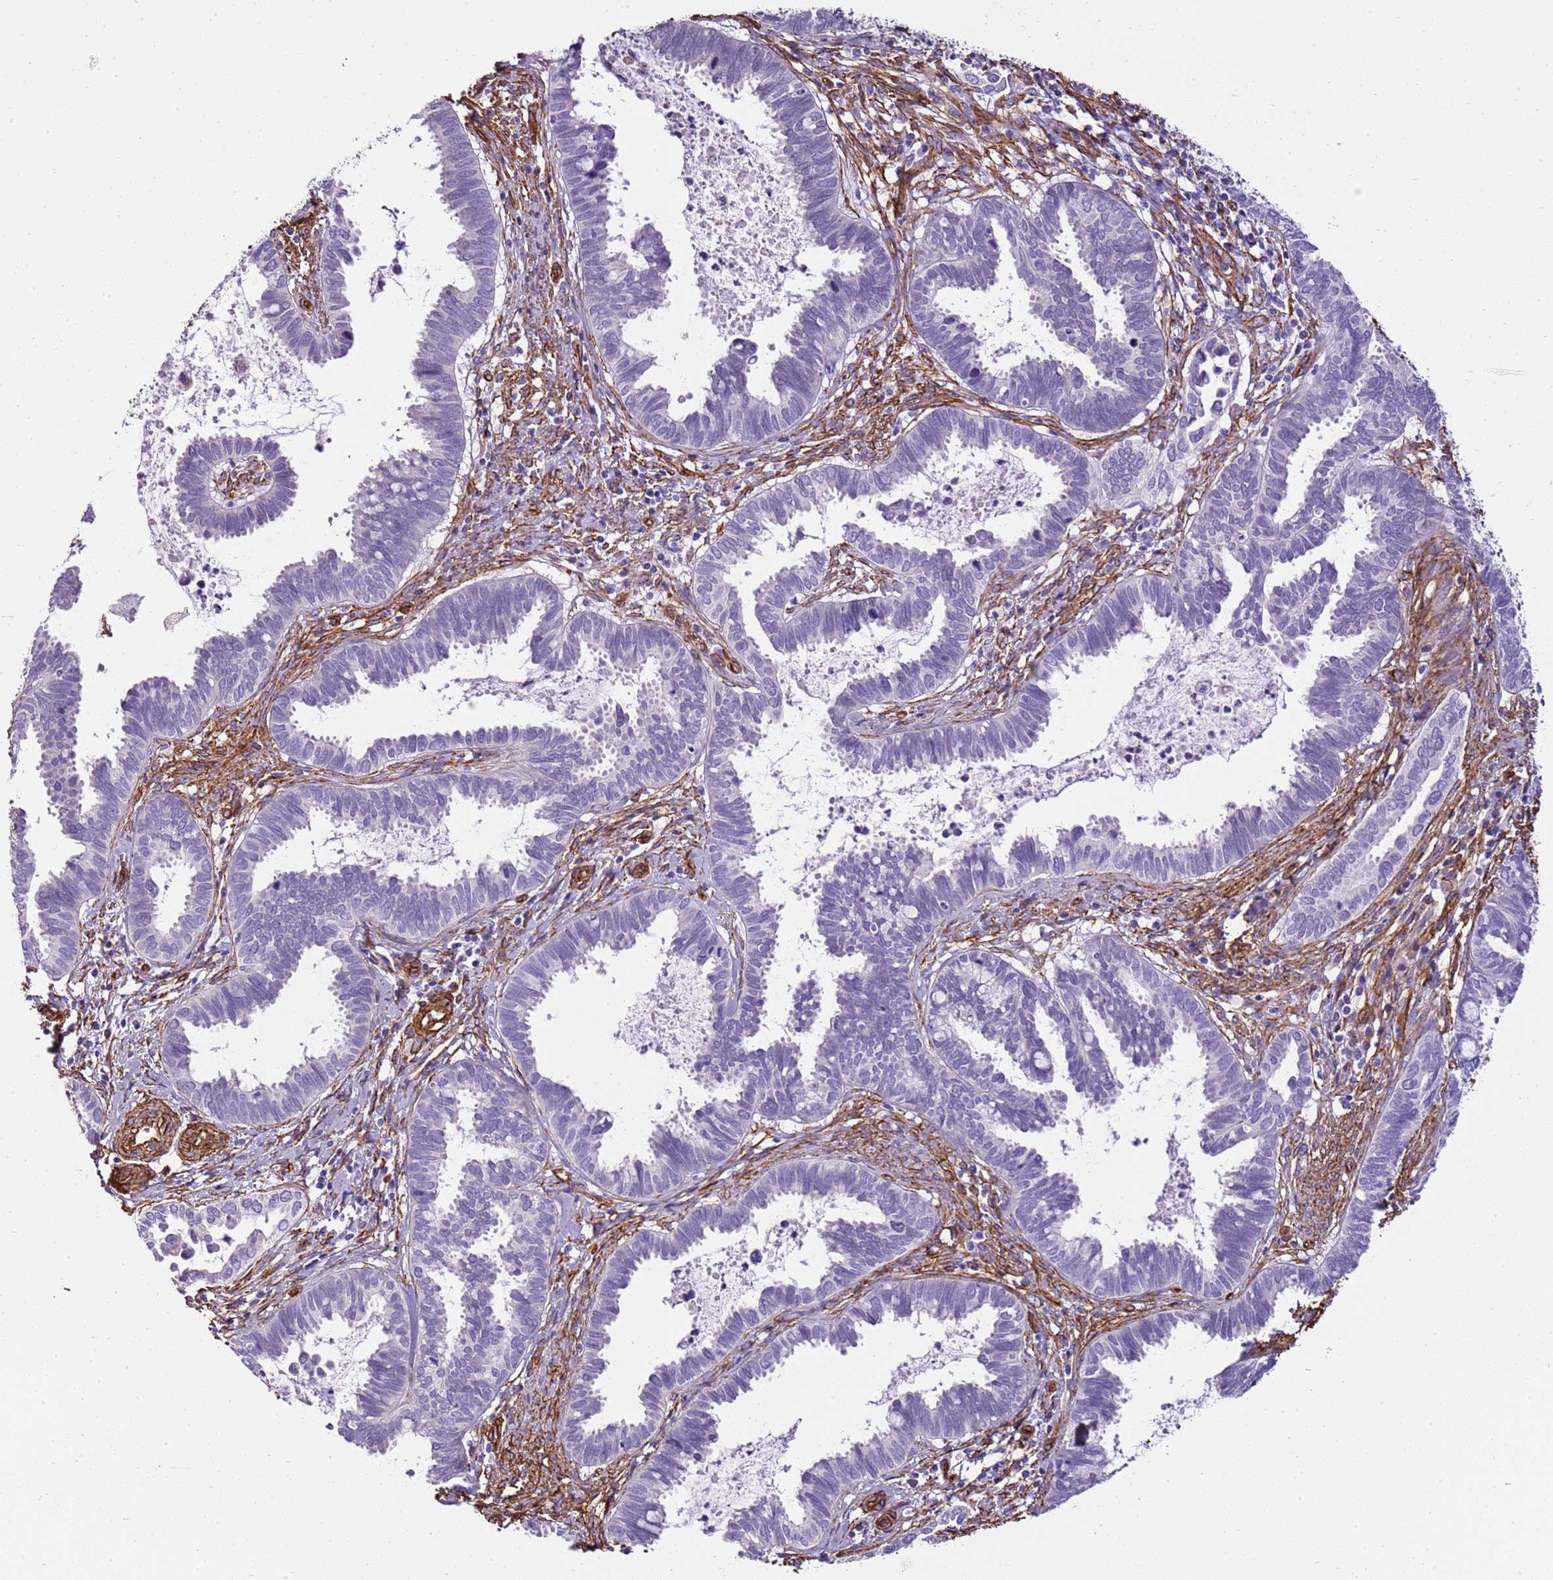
{"staining": {"intensity": "negative", "quantity": "none", "location": "none"}, "tissue": "cervical cancer", "cell_type": "Tumor cells", "image_type": "cancer", "snomed": [{"axis": "morphology", "description": "Adenocarcinoma, NOS"}, {"axis": "topography", "description": "Cervix"}], "caption": "Immunohistochemical staining of human cervical cancer displays no significant positivity in tumor cells.", "gene": "CTDSPL", "patient": {"sex": "female", "age": 37}}